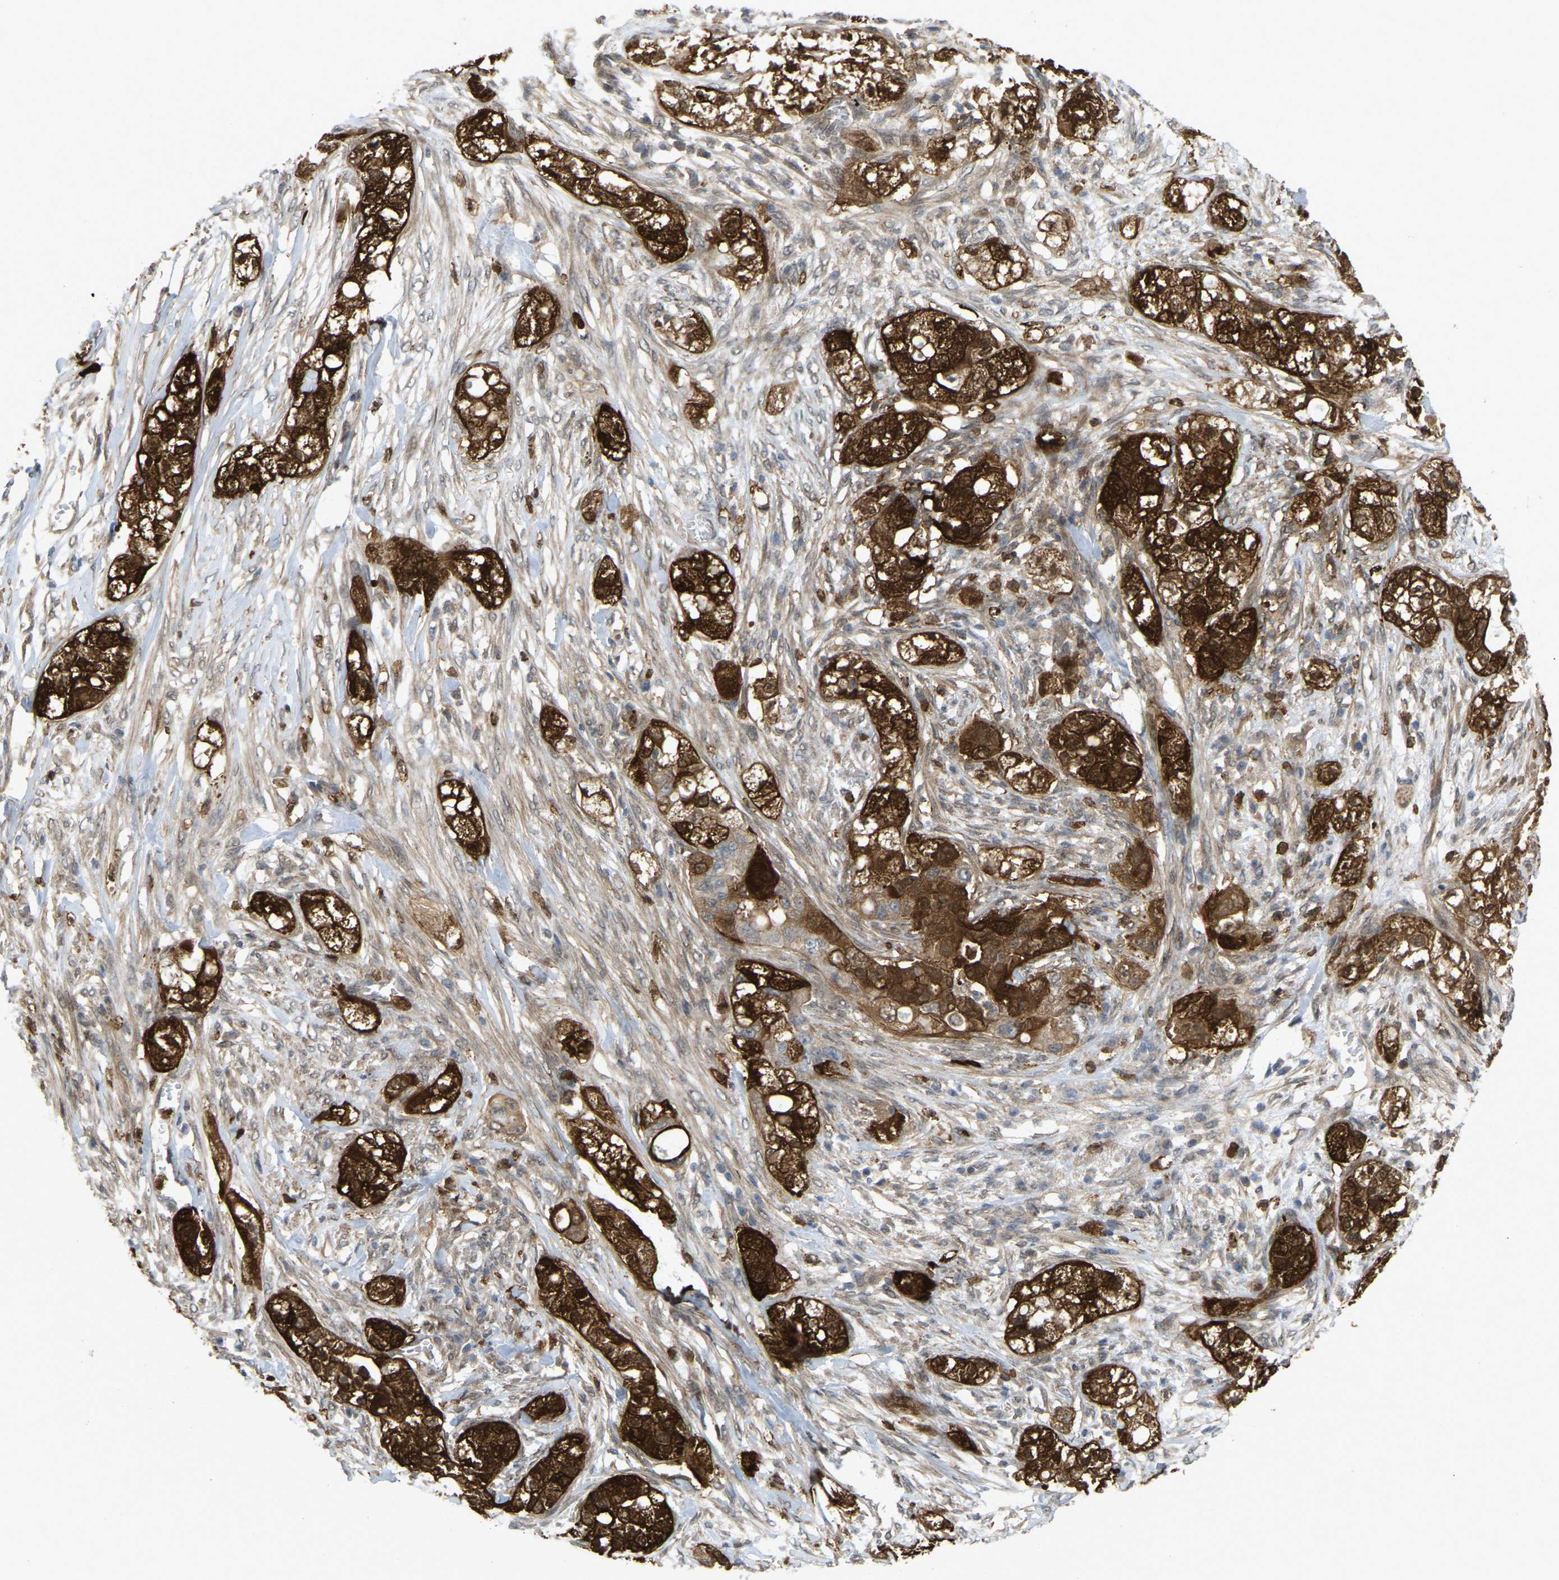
{"staining": {"intensity": "strong", "quantity": ">75%", "location": "cytoplasmic/membranous,nuclear"}, "tissue": "pancreatic cancer", "cell_type": "Tumor cells", "image_type": "cancer", "snomed": [{"axis": "morphology", "description": "Adenocarcinoma, NOS"}, {"axis": "topography", "description": "Pancreas"}], "caption": "Tumor cells exhibit strong cytoplasmic/membranous and nuclear expression in about >75% of cells in pancreatic cancer.", "gene": "SERPINB5", "patient": {"sex": "female", "age": 78}}